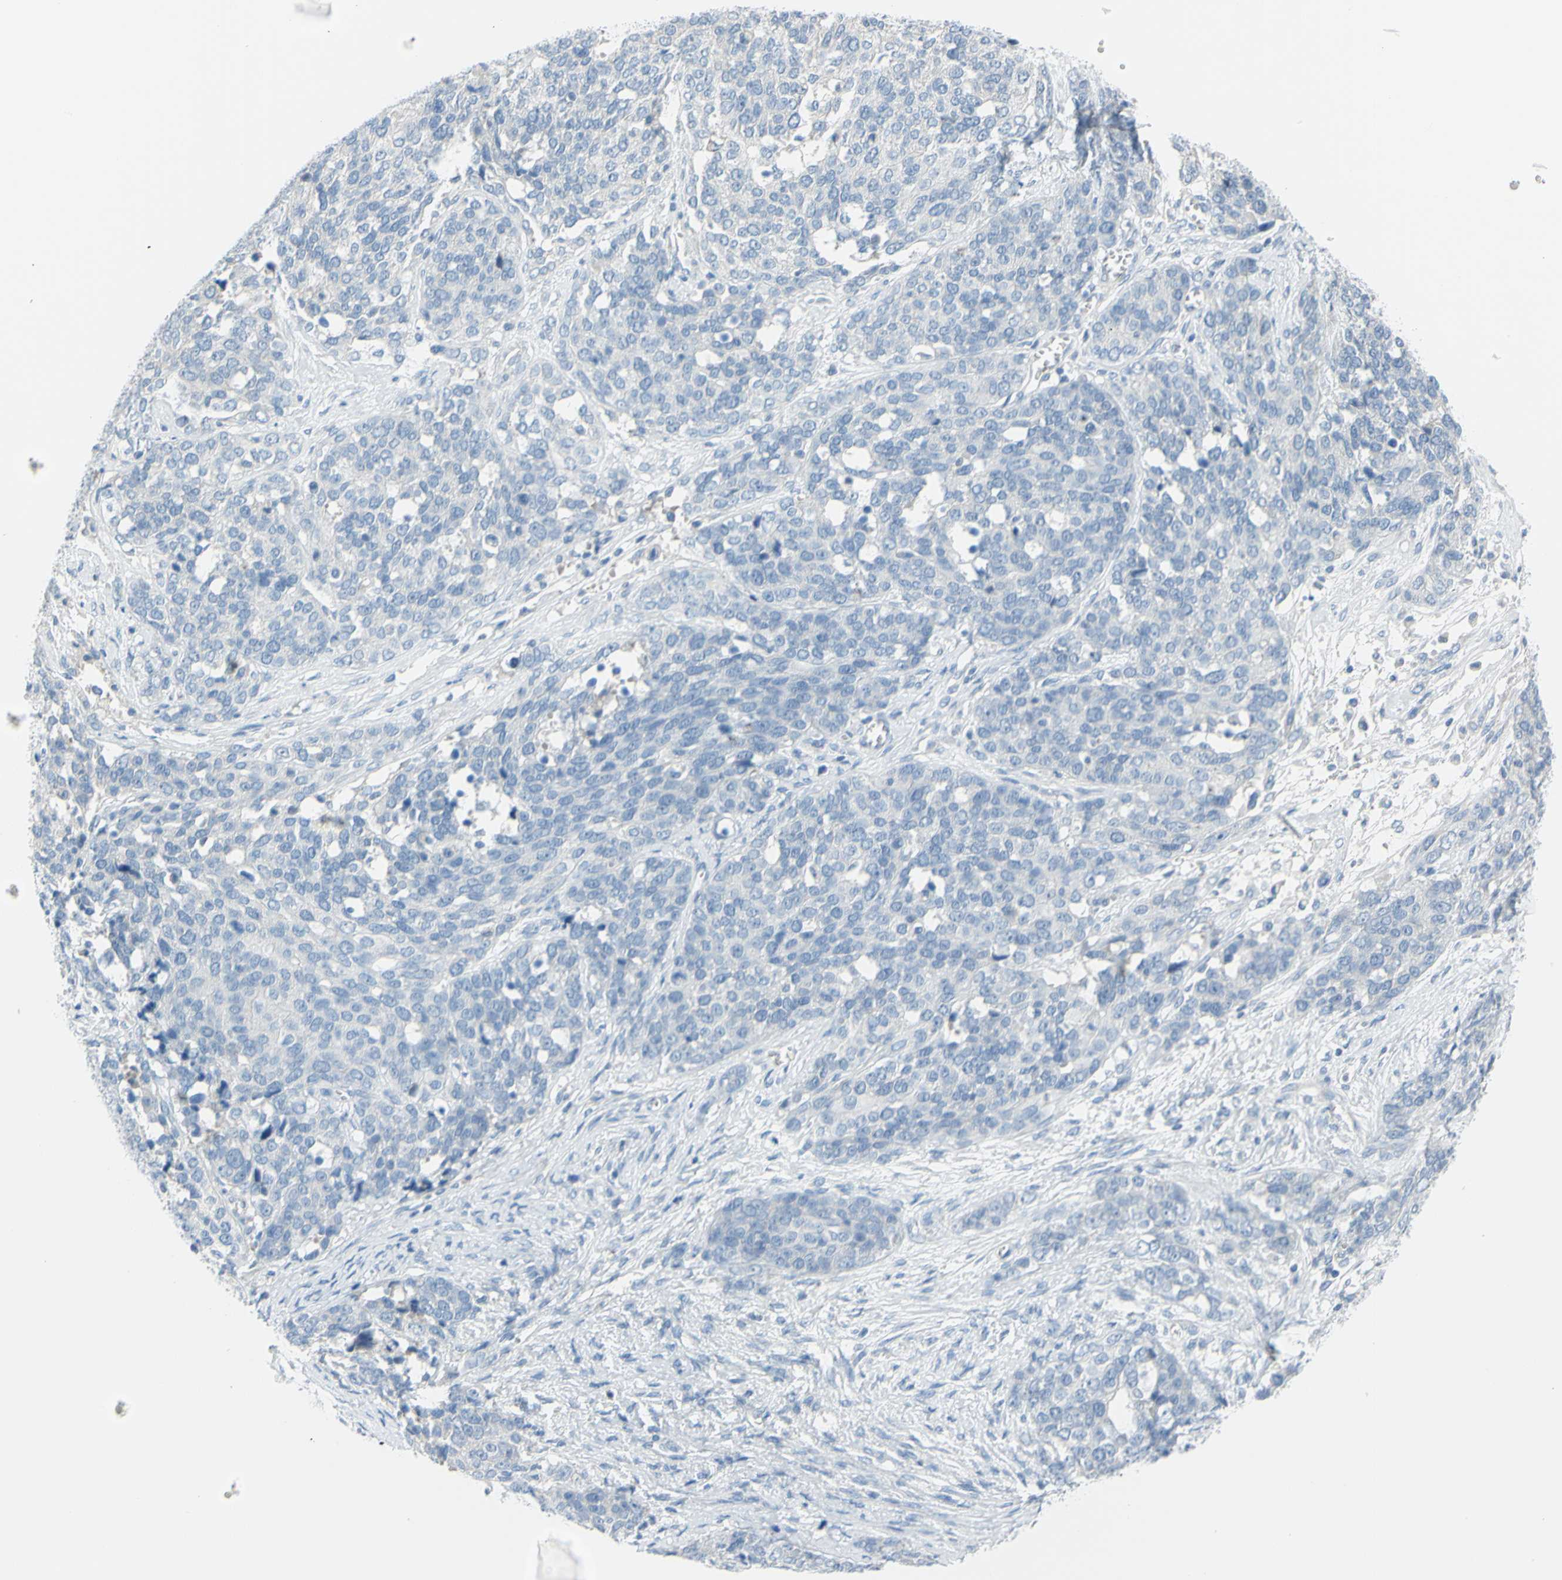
{"staining": {"intensity": "negative", "quantity": "none", "location": "none"}, "tissue": "ovarian cancer", "cell_type": "Tumor cells", "image_type": "cancer", "snomed": [{"axis": "morphology", "description": "Cystadenocarcinoma, serous, NOS"}, {"axis": "topography", "description": "Ovary"}], "caption": "Image shows no significant protein staining in tumor cells of serous cystadenocarcinoma (ovarian). Brightfield microscopy of immunohistochemistry stained with DAB (3,3'-diaminobenzidine) (brown) and hematoxylin (blue), captured at high magnification.", "gene": "DCT", "patient": {"sex": "female", "age": 44}}